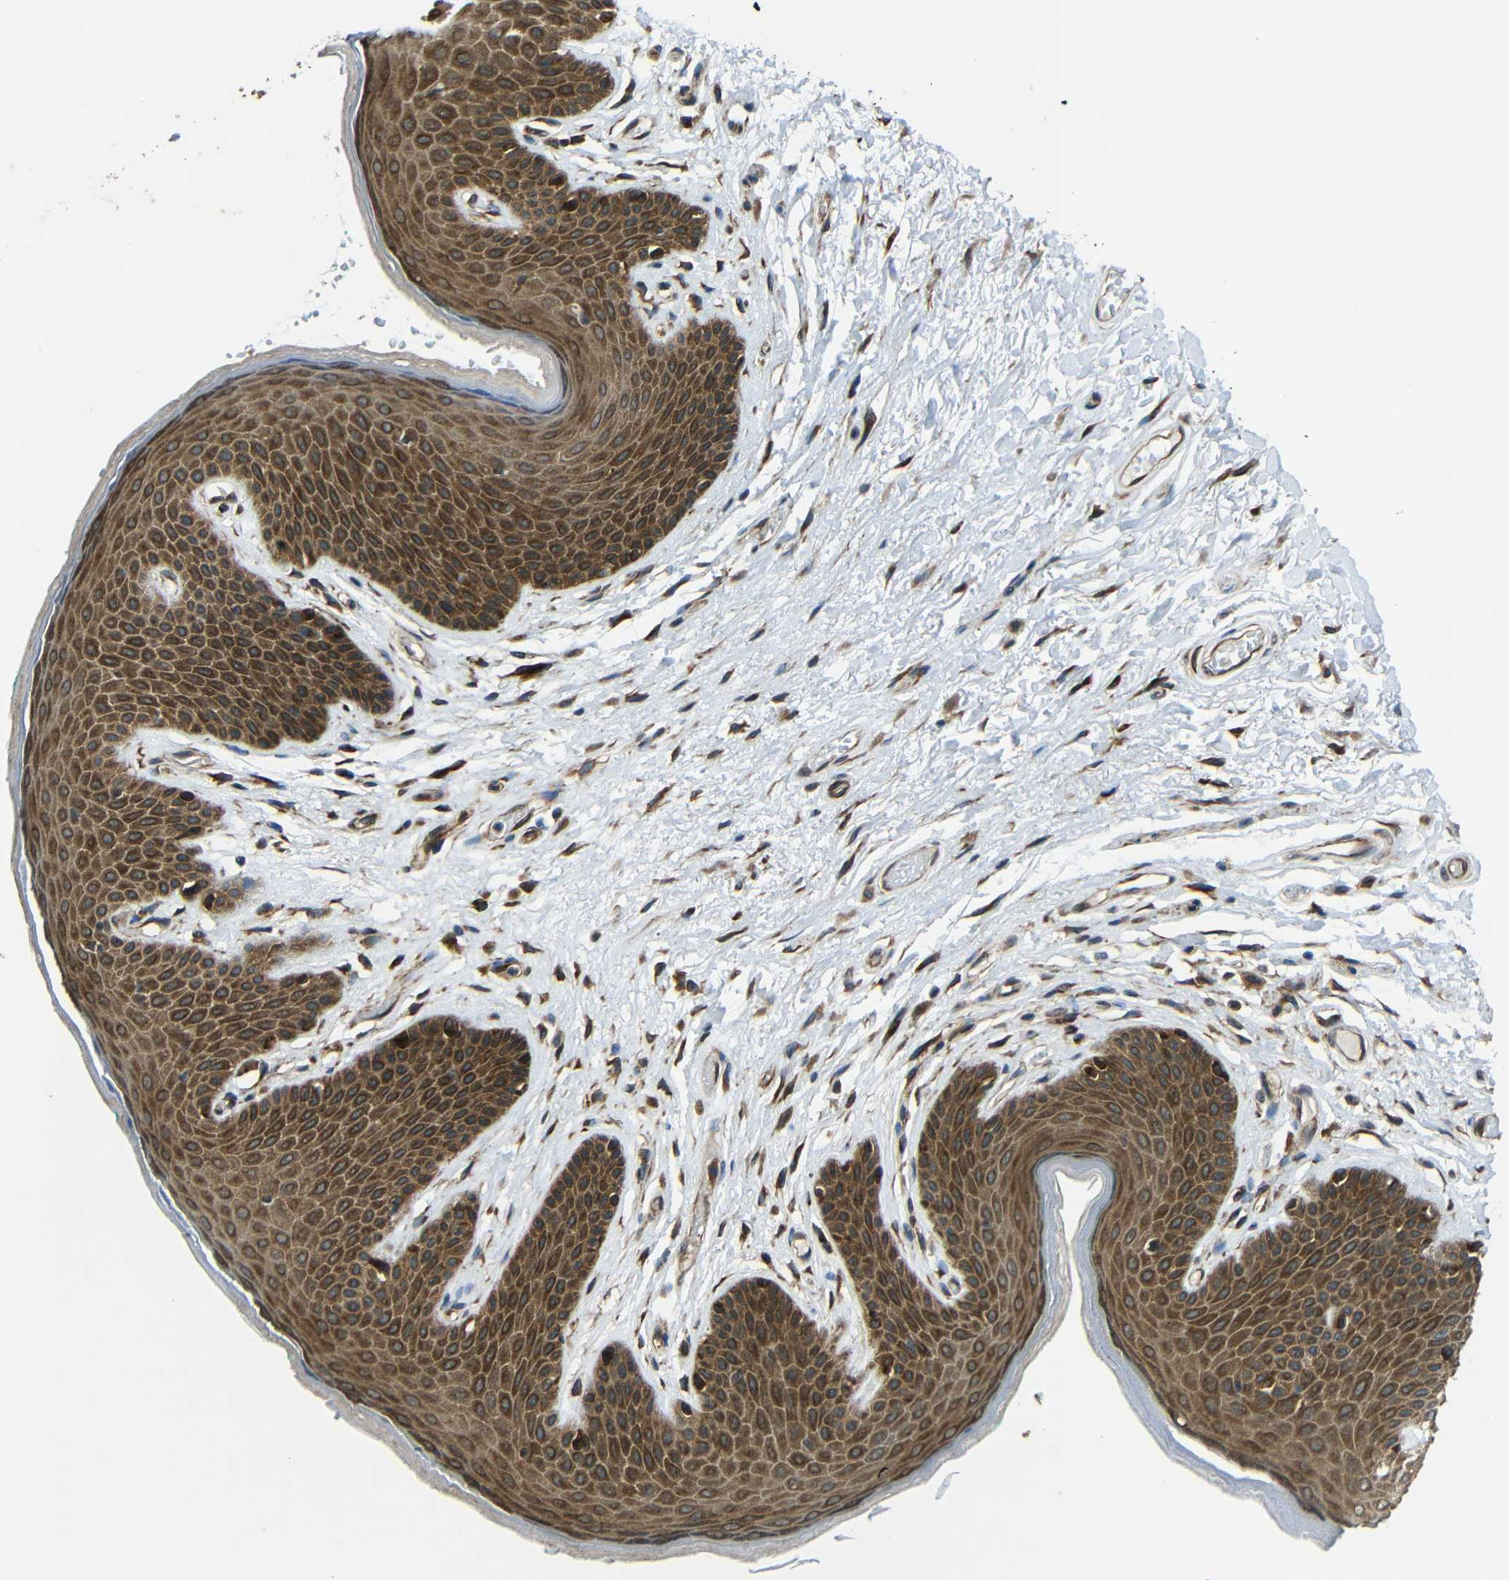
{"staining": {"intensity": "moderate", "quantity": ">75%", "location": "cytoplasmic/membranous"}, "tissue": "skin", "cell_type": "Epidermal cells", "image_type": "normal", "snomed": [{"axis": "morphology", "description": "Normal tissue, NOS"}, {"axis": "topography", "description": "Anal"}], "caption": "Epidermal cells reveal medium levels of moderate cytoplasmic/membranous staining in about >75% of cells in unremarkable skin.", "gene": "VAPB", "patient": {"sex": "male", "age": 74}}